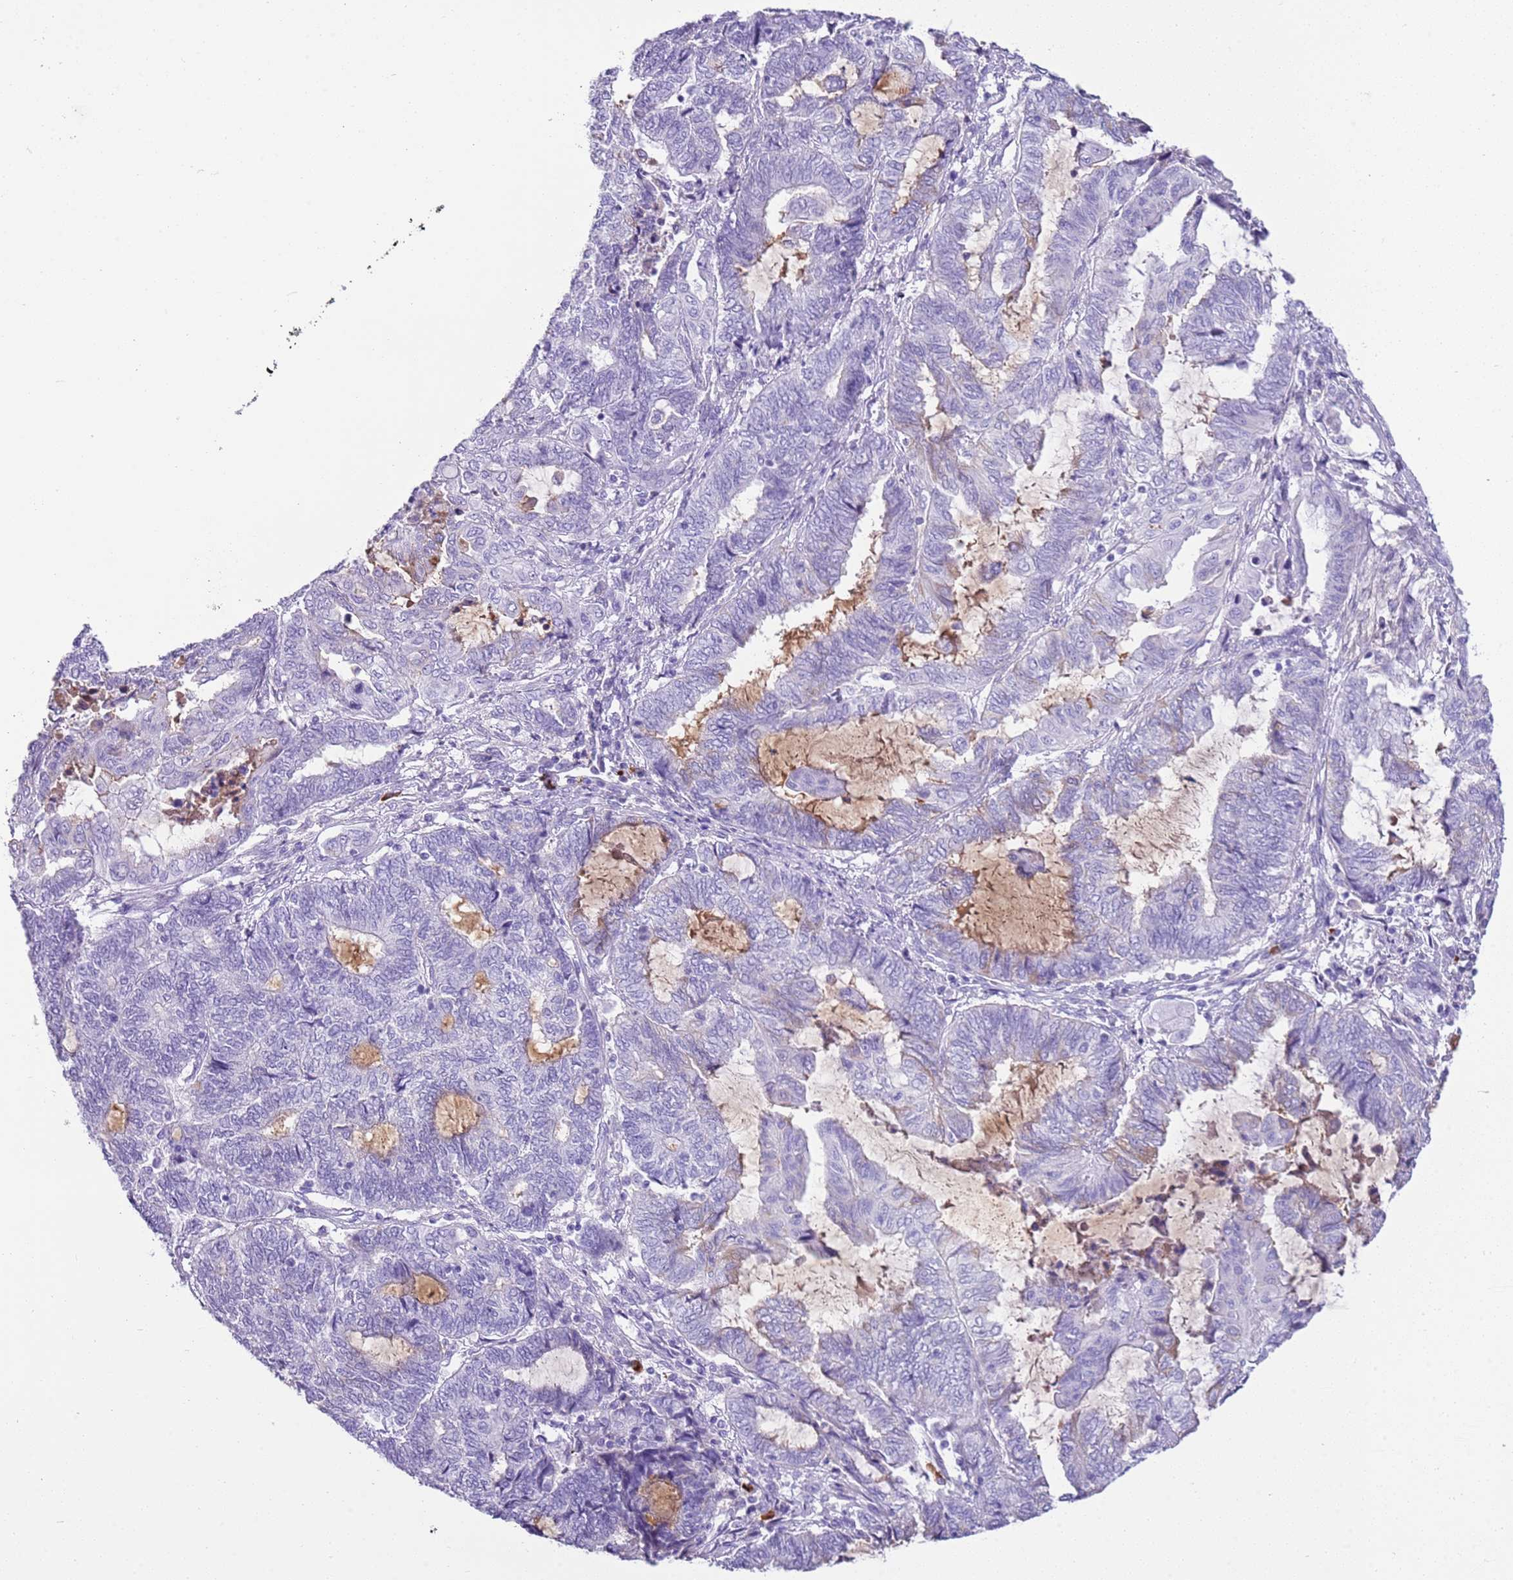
{"staining": {"intensity": "negative", "quantity": "none", "location": "none"}, "tissue": "endometrial cancer", "cell_type": "Tumor cells", "image_type": "cancer", "snomed": [{"axis": "morphology", "description": "Adenocarcinoma, NOS"}, {"axis": "topography", "description": "Uterus"}, {"axis": "topography", "description": "Endometrium"}], "caption": "IHC histopathology image of neoplastic tissue: human adenocarcinoma (endometrial) stained with DAB displays no significant protein expression in tumor cells.", "gene": "IGKV3D-11", "patient": {"sex": "female", "age": 70}}